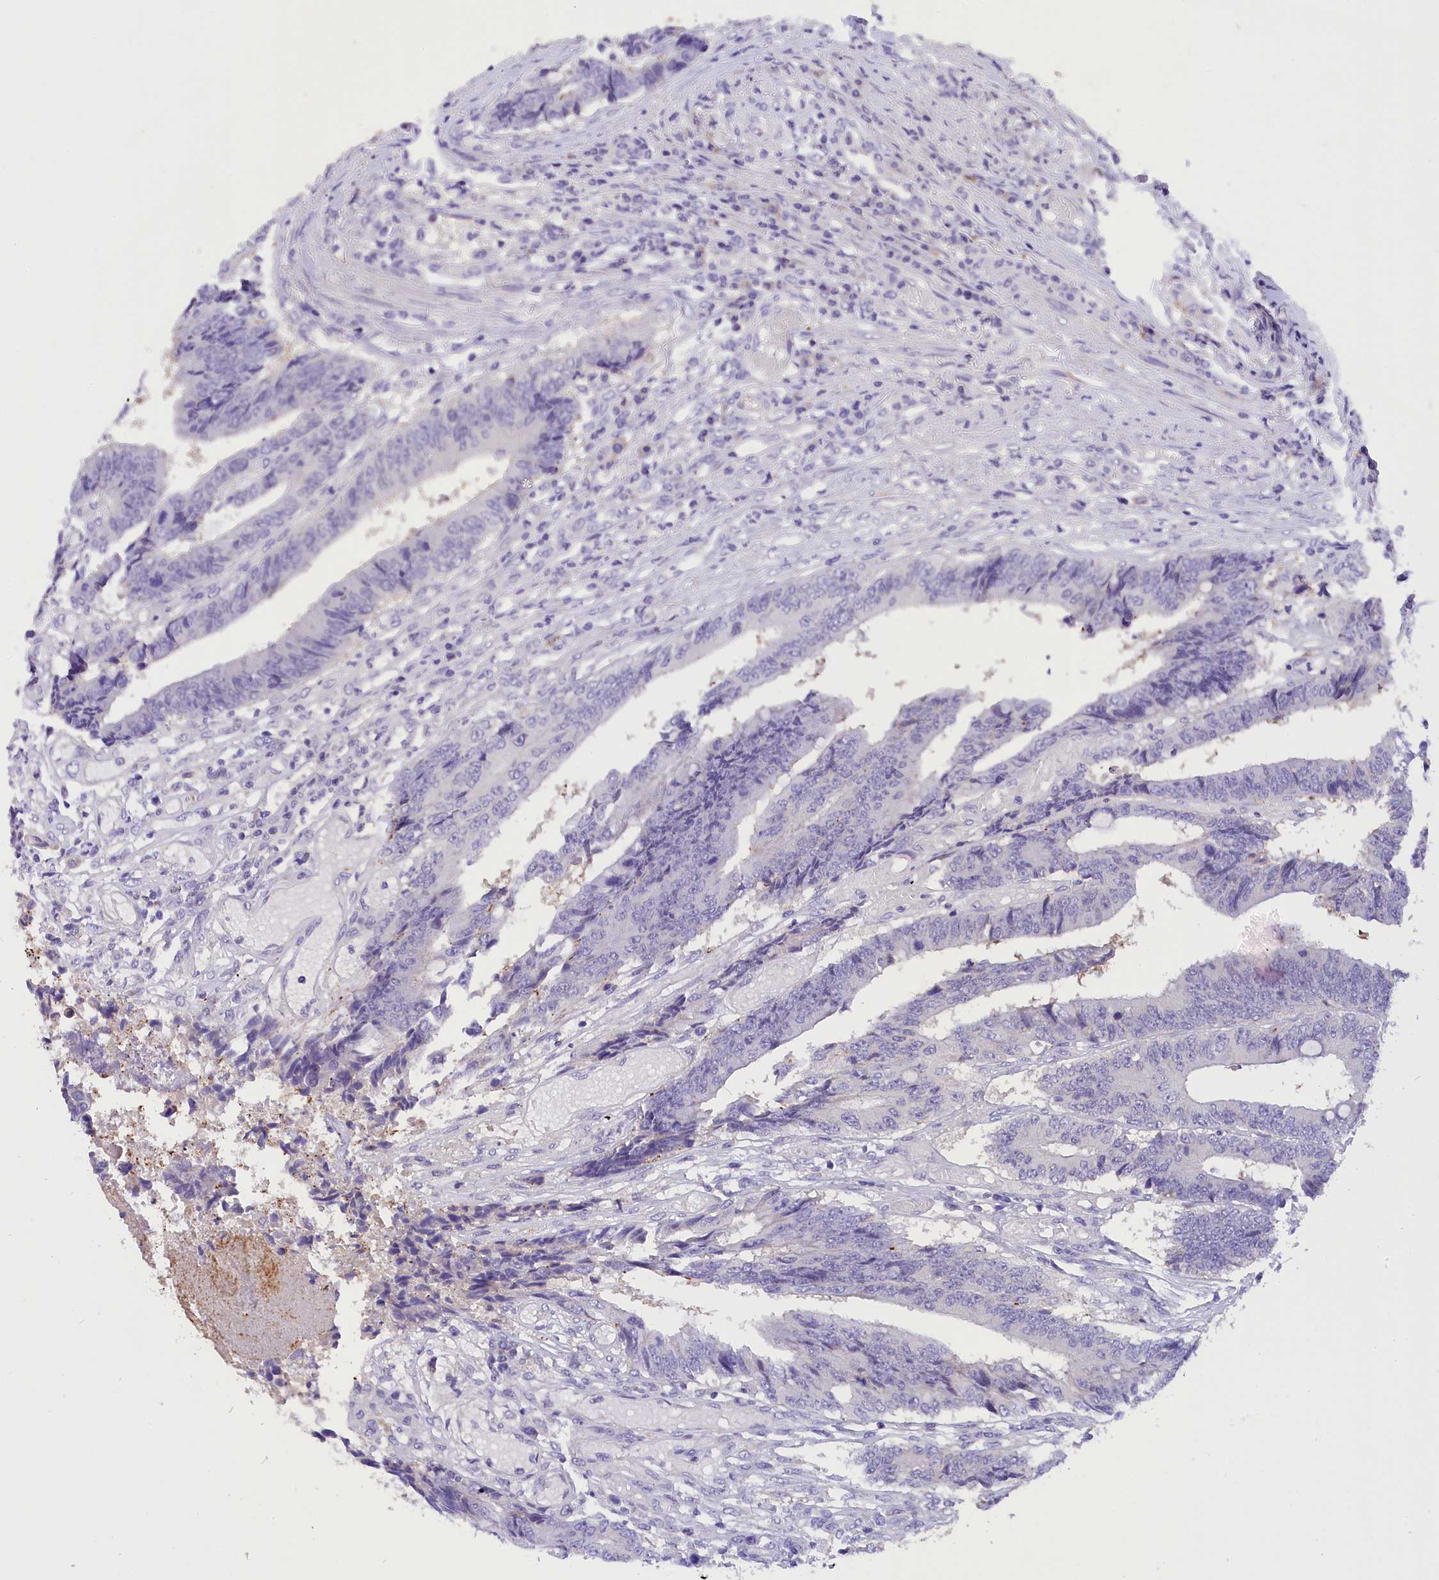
{"staining": {"intensity": "negative", "quantity": "none", "location": "none"}, "tissue": "colorectal cancer", "cell_type": "Tumor cells", "image_type": "cancer", "snomed": [{"axis": "morphology", "description": "Adenocarcinoma, NOS"}, {"axis": "topography", "description": "Rectum"}], "caption": "This is a photomicrograph of immunohistochemistry (IHC) staining of colorectal cancer, which shows no expression in tumor cells.", "gene": "COL6A5", "patient": {"sex": "male", "age": 84}}